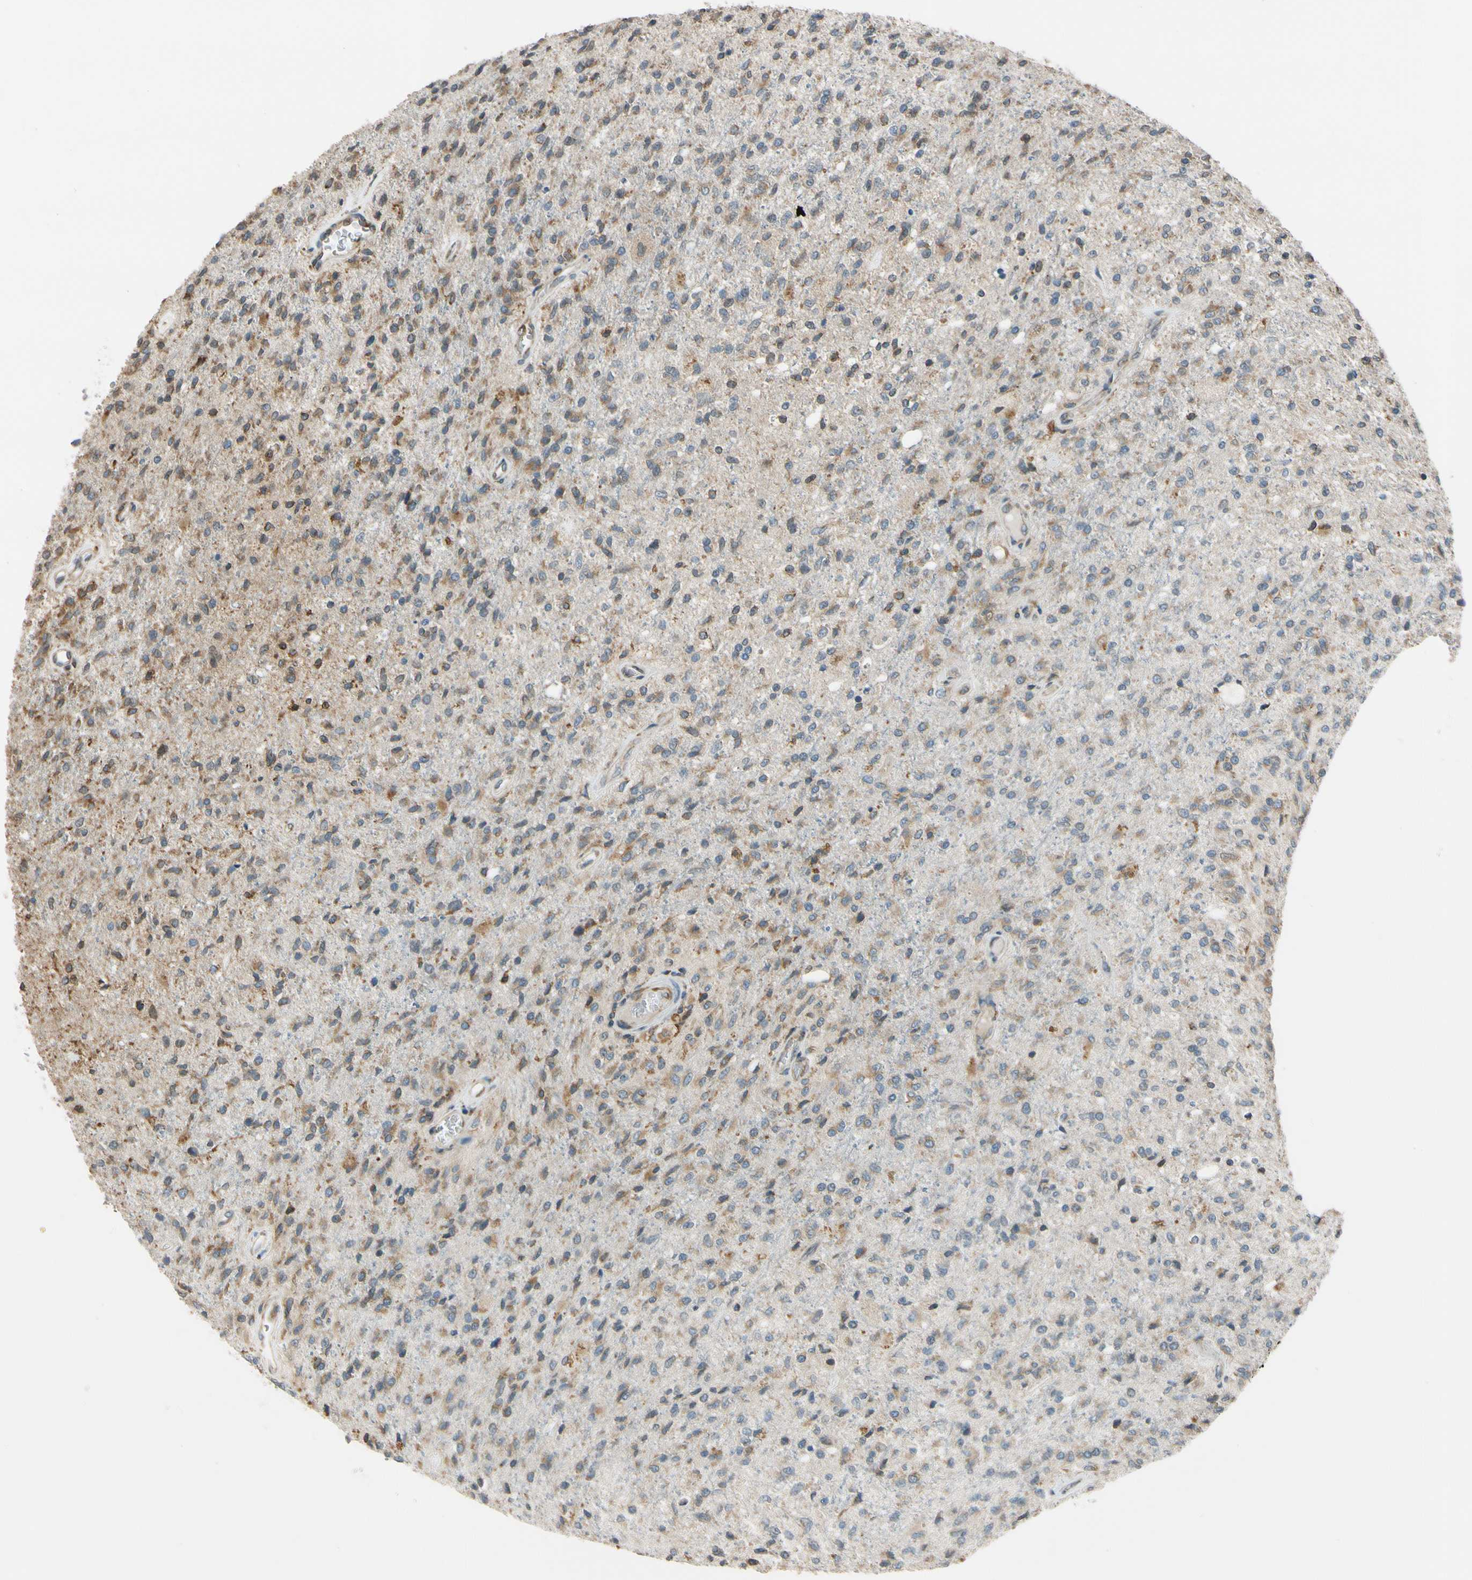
{"staining": {"intensity": "weak", "quantity": "25%-75%", "location": "cytoplasmic/membranous"}, "tissue": "glioma", "cell_type": "Tumor cells", "image_type": "cancer", "snomed": [{"axis": "morphology", "description": "Normal tissue, NOS"}, {"axis": "morphology", "description": "Glioma, malignant, High grade"}, {"axis": "topography", "description": "Cerebral cortex"}], "caption": "Immunohistochemical staining of malignant glioma (high-grade) demonstrates low levels of weak cytoplasmic/membranous positivity in about 25%-75% of tumor cells. (brown staining indicates protein expression, while blue staining denotes nuclei).", "gene": "RPN2", "patient": {"sex": "male", "age": 77}}